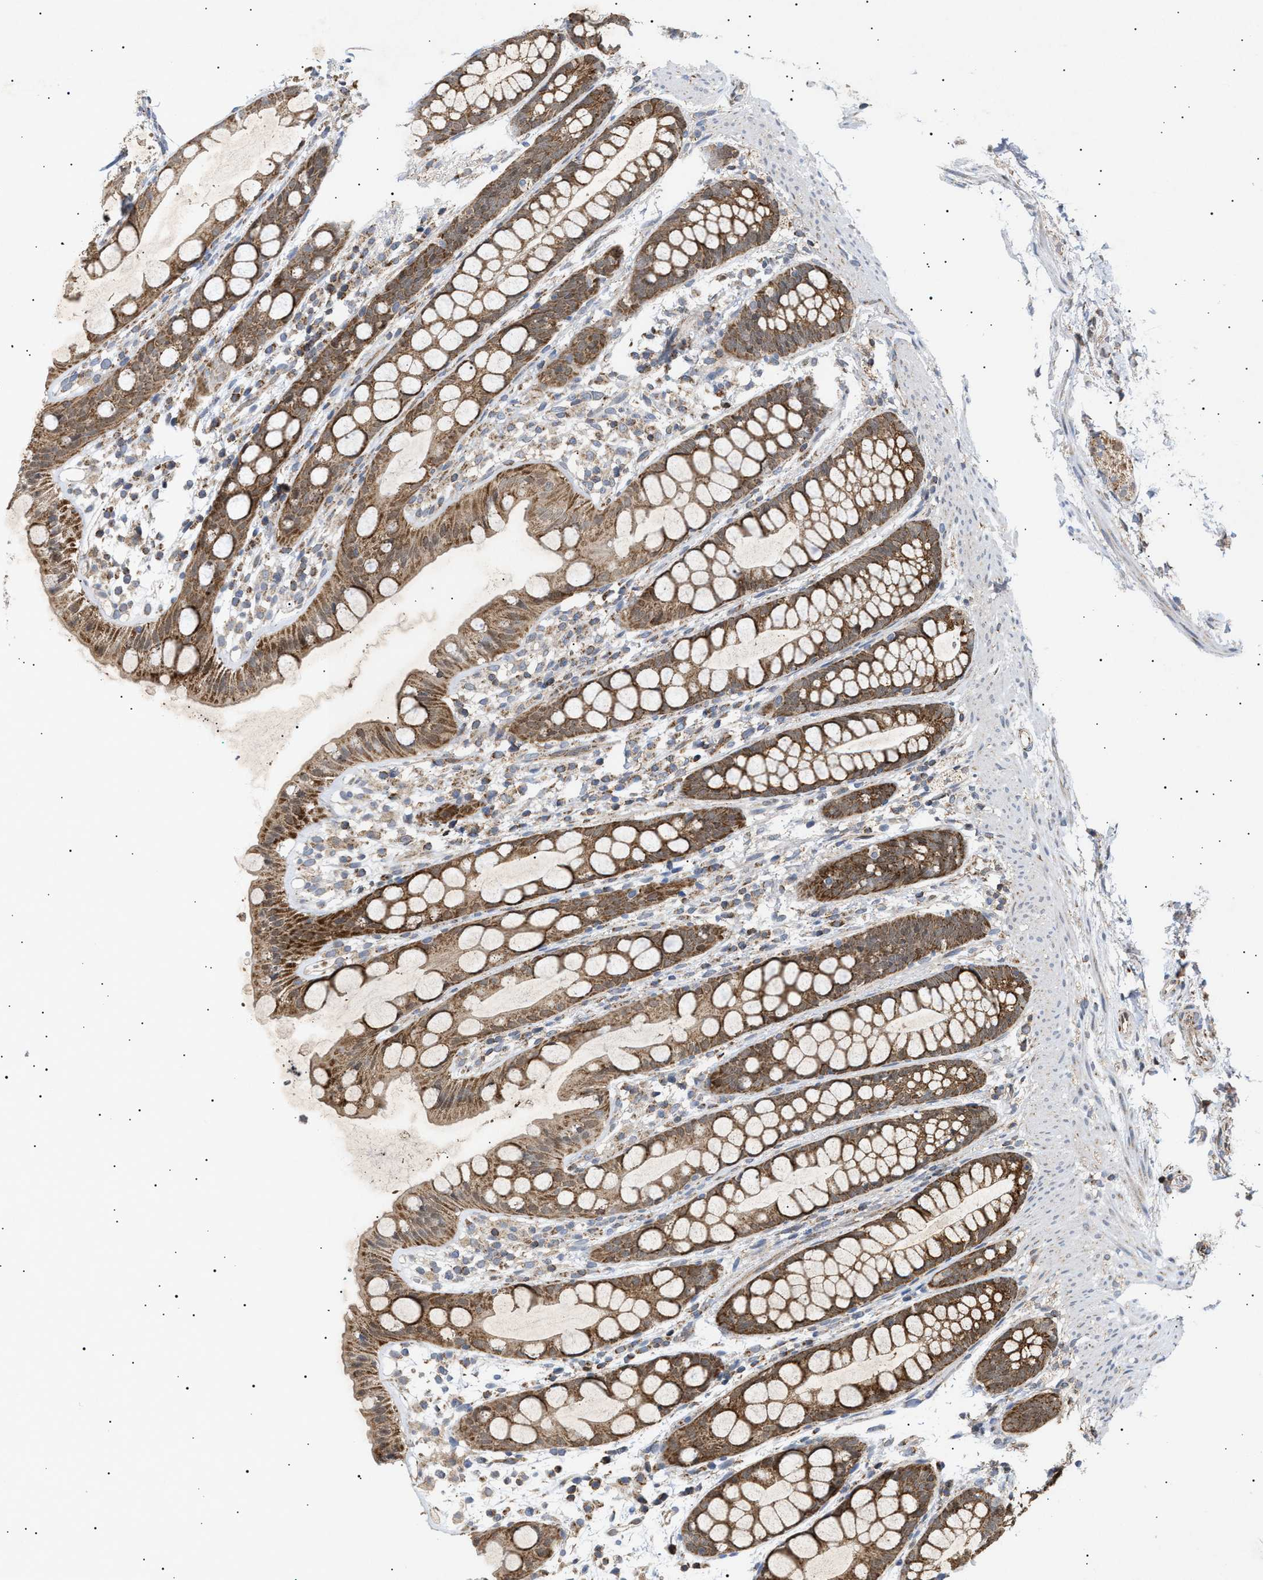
{"staining": {"intensity": "moderate", "quantity": ">75%", "location": "cytoplasmic/membranous"}, "tissue": "rectum", "cell_type": "Glandular cells", "image_type": "normal", "snomed": [{"axis": "morphology", "description": "Normal tissue, NOS"}, {"axis": "topography", "description": "Rectum"}], "caption": "DAB (3,3'-diaminobenzidine) immunohistochemical staining of normal human rectum shows moderate cytoplasmic/membranous protein positivity in about >75% of glandular cells.", "gene": "SIRT5", "patient": {"sex": "female", "age": 65}}